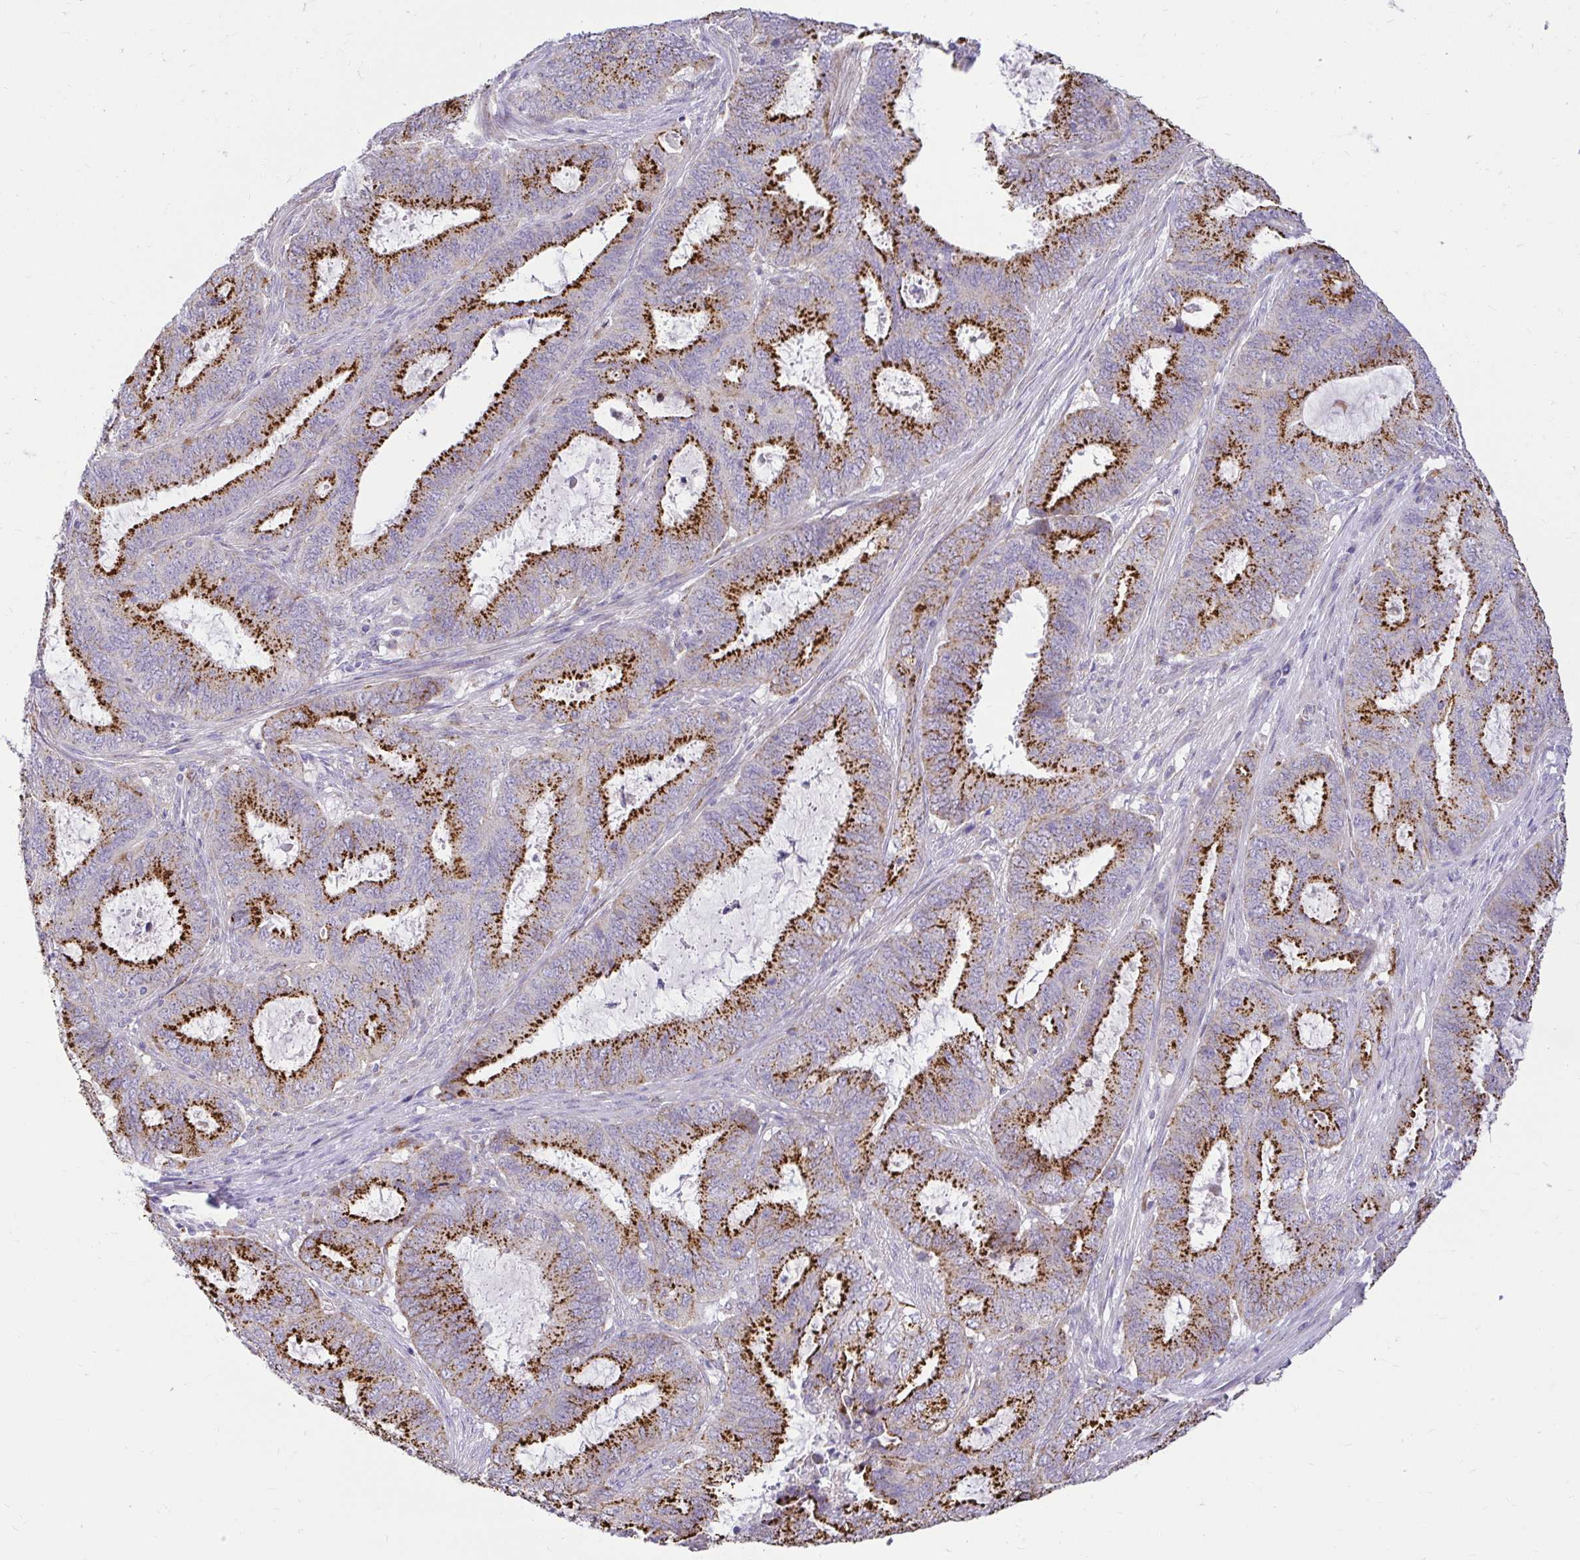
{"staining": {"intensity": "strong", "quantity": ">75%", "location": "cytoplasmic/membranous"}, "tissue": "endometrial cancer", "cell_type": "Tumor cells", "image_type": "cancer", "snomed": [{"axis": "morphology", "description": "Adenocarcinoma, NOS"}, {"axis": "topography", "description": "Endometrium"}], "caption": "IHC staining of endometrial adenocarcinoma, which displays high levels of strong cytoplasmic/membranous positivity in about >75% of tumor cells indicating strong cytoplasmic/membranous protein staining. The staining was performed using DAB (3,3'-diaminobenzidine) (brown) for protein detection and nuclei were counterstained in hematoxylin (blue).", "gene": "PKN3", "patient": {"sex": "female", "age": 51}}